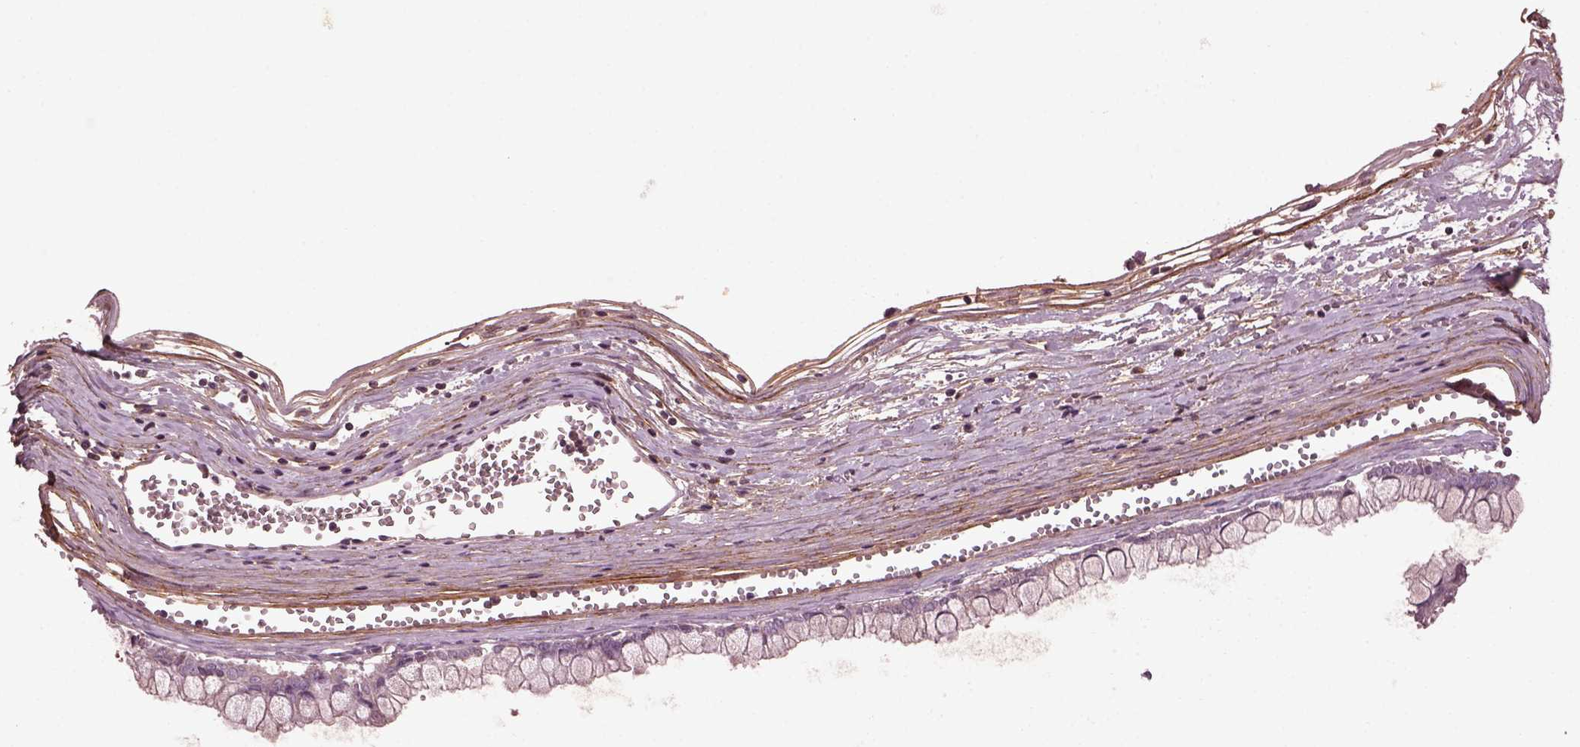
{"staining": {"intensity": "negative", "quantity": "none", "location": "none"}, "tissue": "ovarian cancer", "cell_type": "Tumor cells", "image_type": "cancer", "snomed": [{"axis": "morphology", "description": "Cystadenocarcinoma, mucinous, NOS"}, {"axis": "topography", "description": "Ovary"}], "caption": "Mucinous cystadenocarcinoma (ovarian) was stained to show a protein in brown. There is no significant positivity in tumor cells. Nuclei are stained in blue.", "gene": "EFEMP1", "patient": {"sex": "female", "age": 67}}